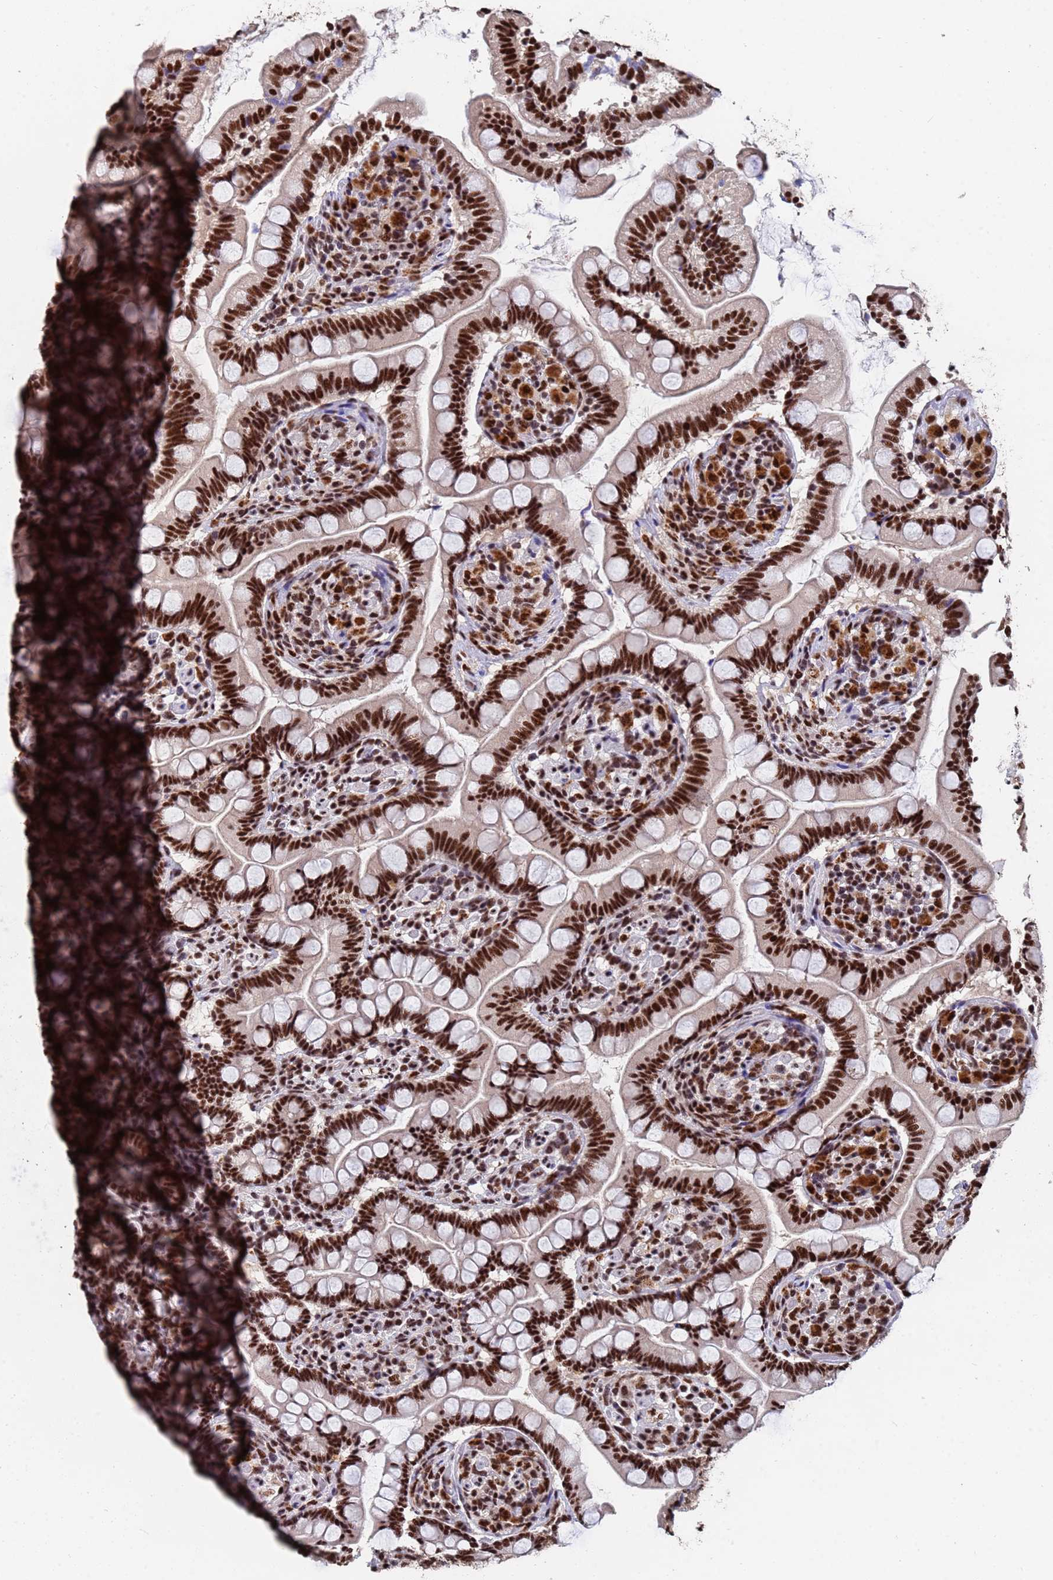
{"staining": {"intensity": "strong", "quantity": ">75%", "location": "nuclear"}, "tissue": "small intestine", "cell_type": "Glandular cells", "image_type": "normal", "snomed": [{"axis": "morphology", "description": "Normal tissue, NOS"}, {"axis": "topography", "description": "Small intestine"}], "caption": "Protein expression analysis of benign human small intestine reveals strong nuclear staining in about >75% of glandular cells. Using DAB (3,3'-diaminobenzidine) (brown) and hematoxylin (blue) stains, captured at high magnification using brightfield microscopy.", "gene": "SF3B2", "patient": {"sex": "female", "age": 64}}